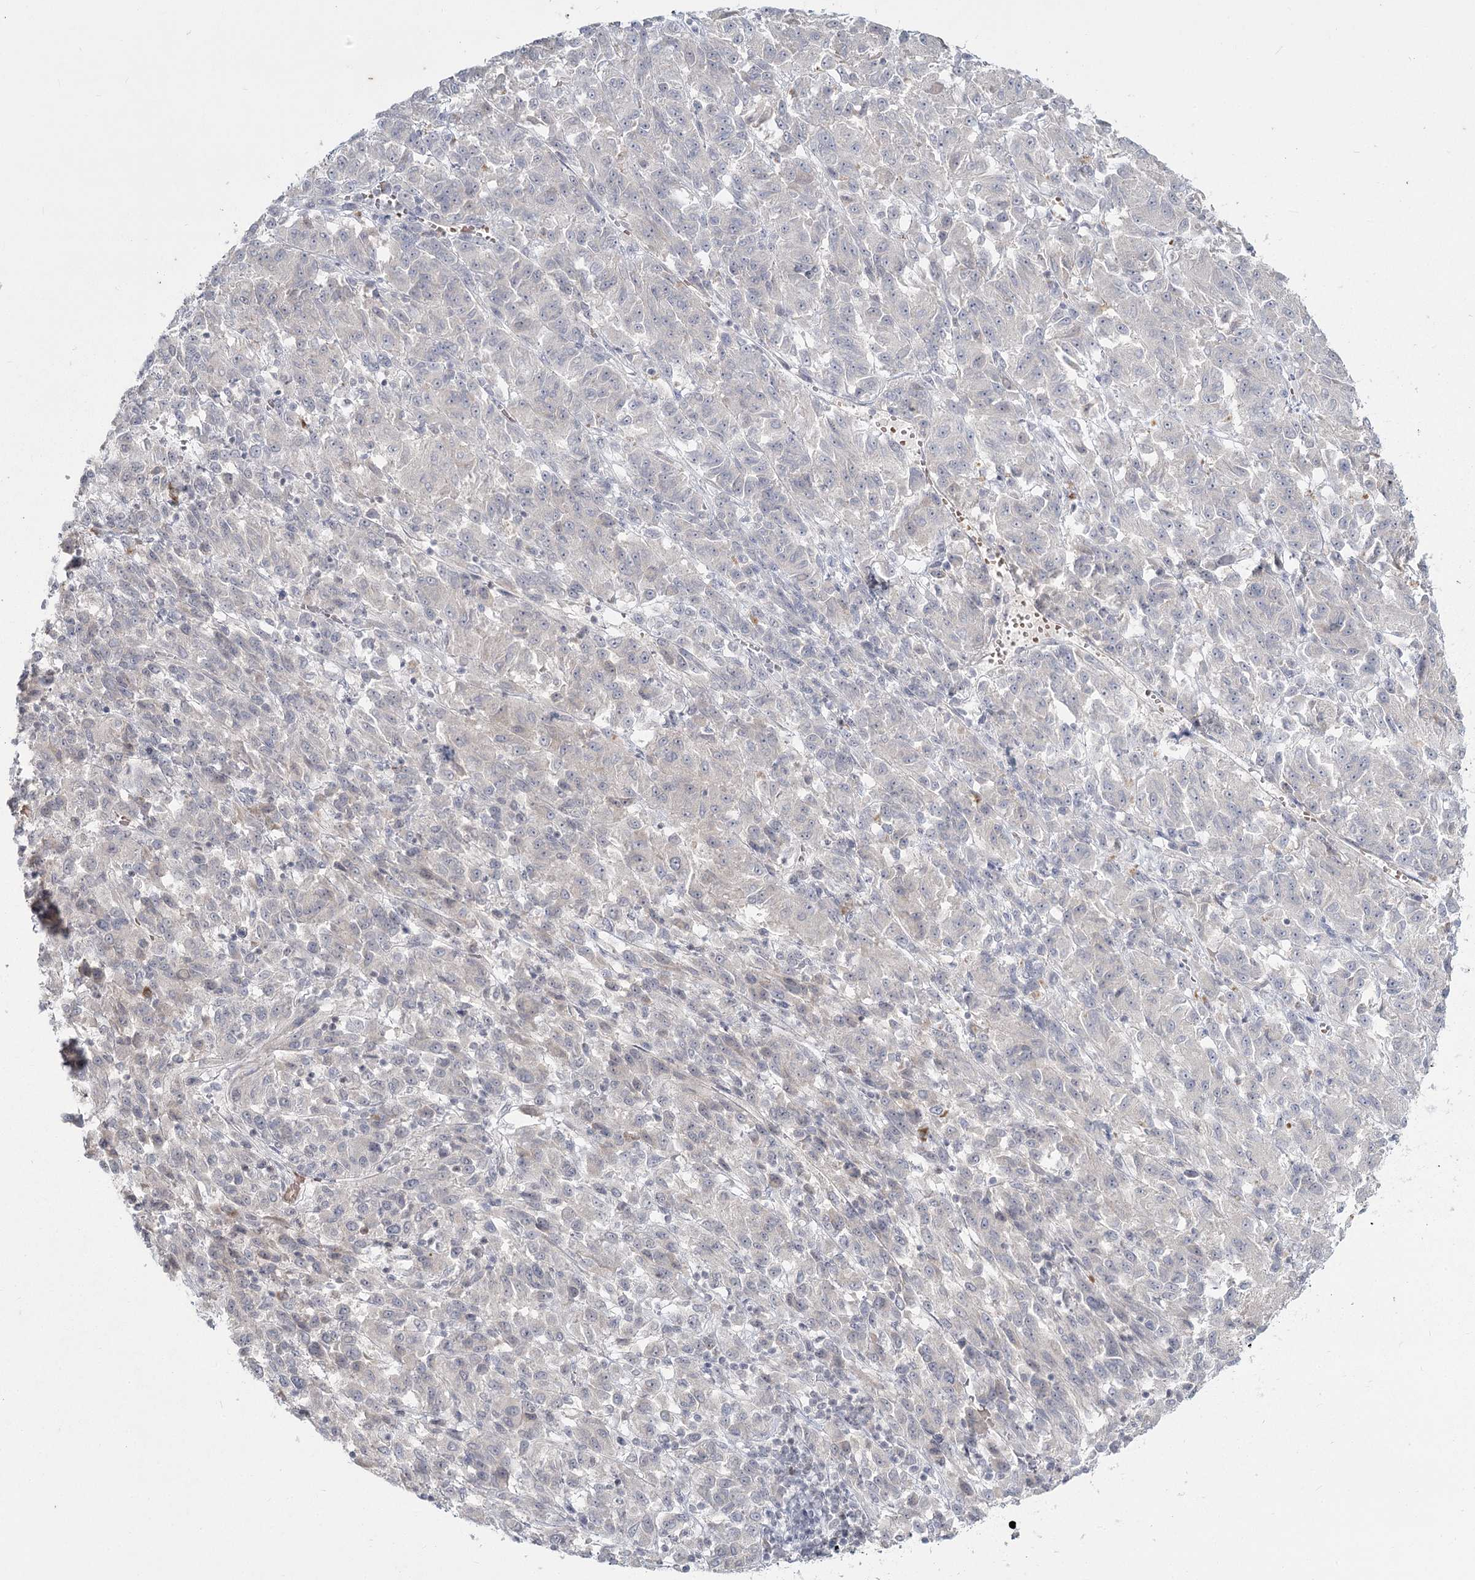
{"staining": {"intensity": "negative", "quantity": "none", "location": "none"}, "tissue": "melanoma", "cell_type": "Tumor cells", "image_type": "cancer", "snomed": [{"axis": "morphology", "description": "Malignant melanoma, Metastatic site"}, {"axis": "topography", "description": "Lung"}], "caption": "Tumor cells show no significant expression in malignant melanoma (metastatic site).", "gene": "LY6G5C", "patient": {"sex": "male", "age": 64}}